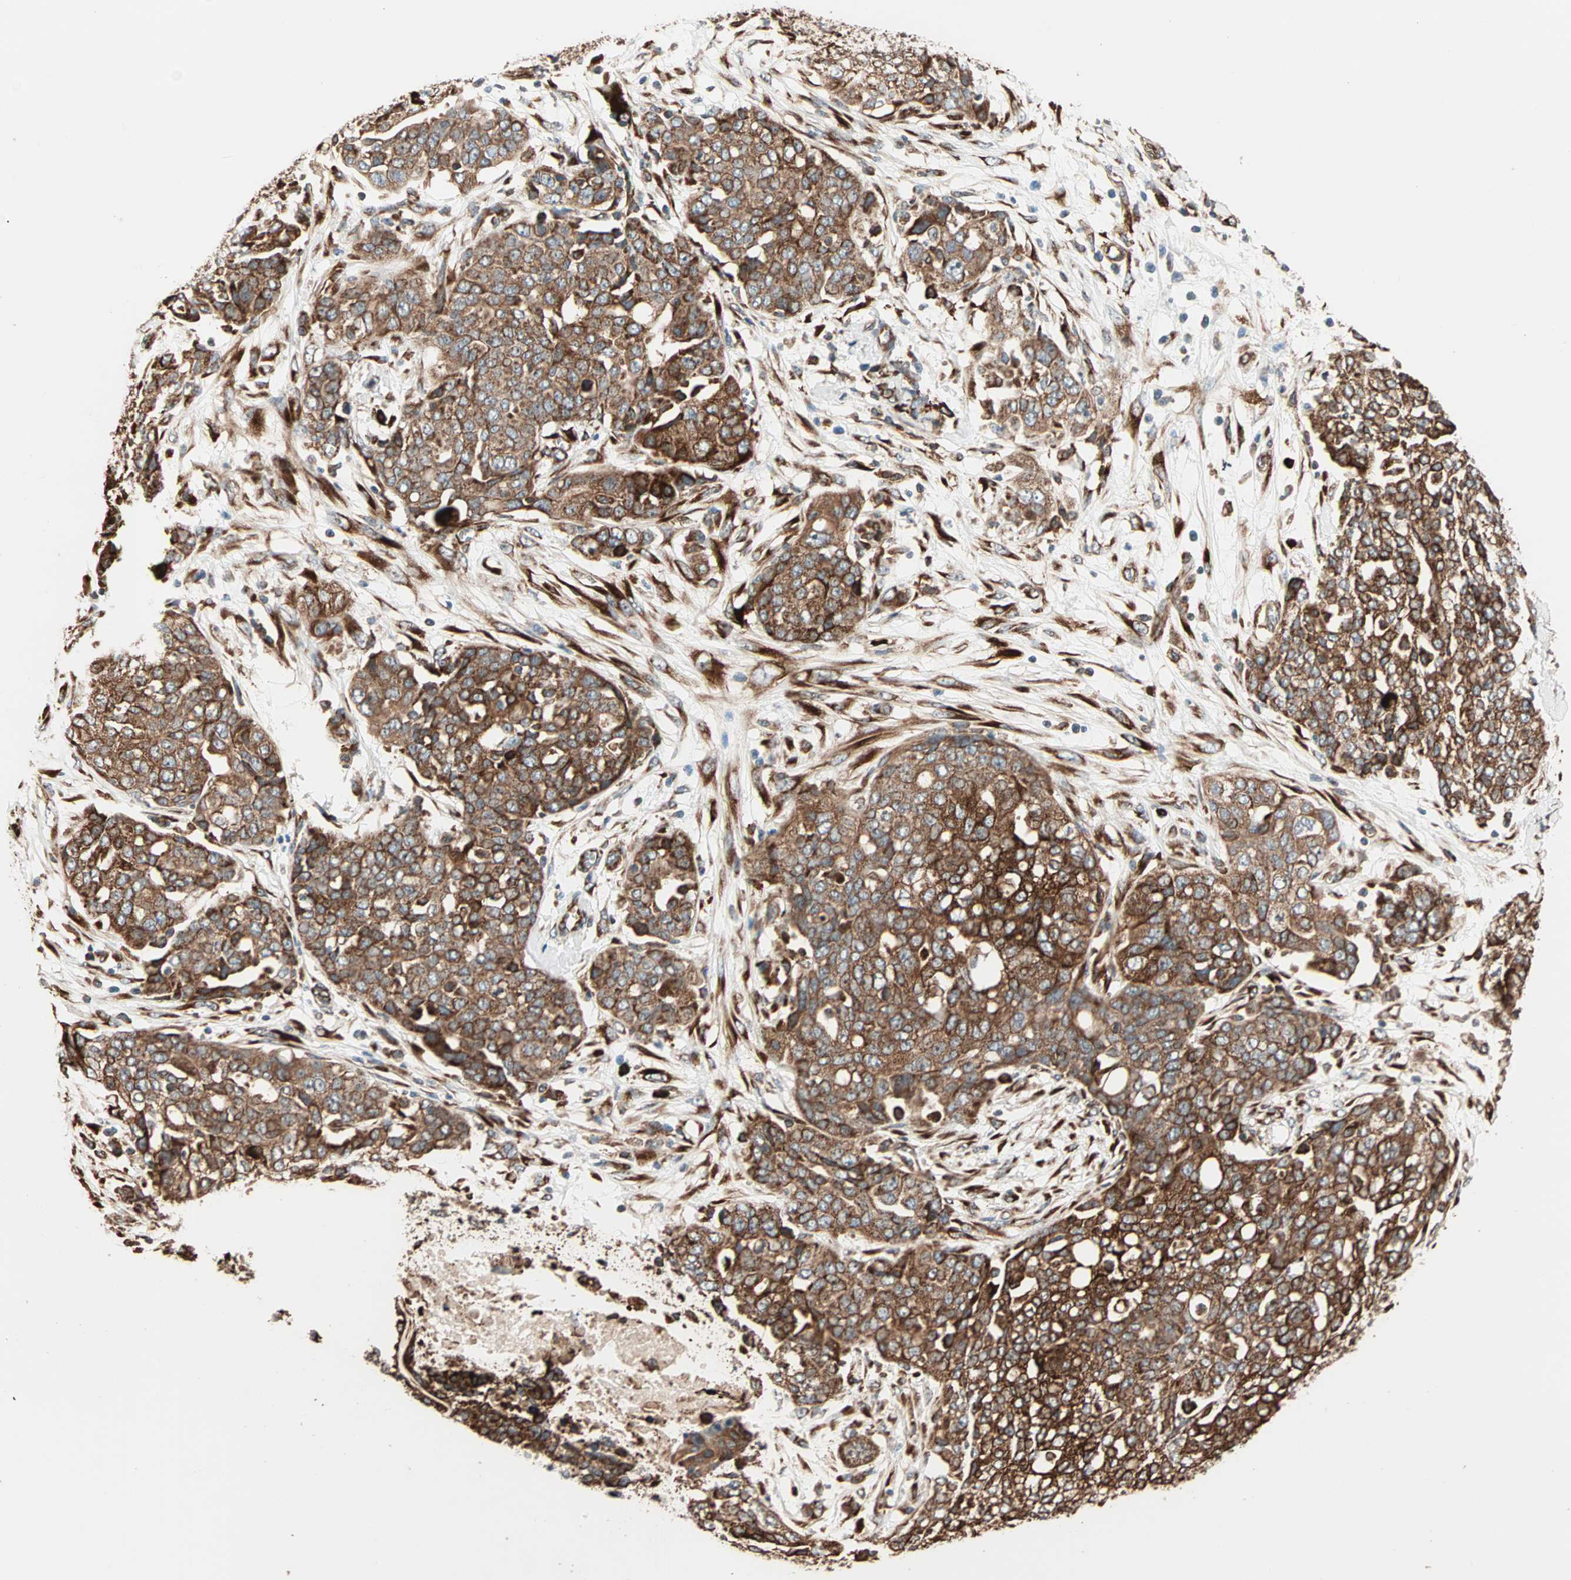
{"staining": {"intensity": "strong", "quantity": ">75%", "location": "cytoplasmic/membranous"}, "tissue": "ovarian cancer", "cell_type": "Tumor cells", "image_type": "cancer", "snomed": [{"axis": "morphology", "description": "Cystadenocarcinoma, serous, NOS"}, {"axis": "topography", "description": "Soft tissue"}, {"axis": "topography", "description": "Ovary"}], "caption": "Immunohistochemical staining of human ovarian cancer displays strong cytoplasmic/membranous protein staining in about >75% of tumor cells.", "gene": "P4HA1", "patient": {"sex": "female", "age": 57}}